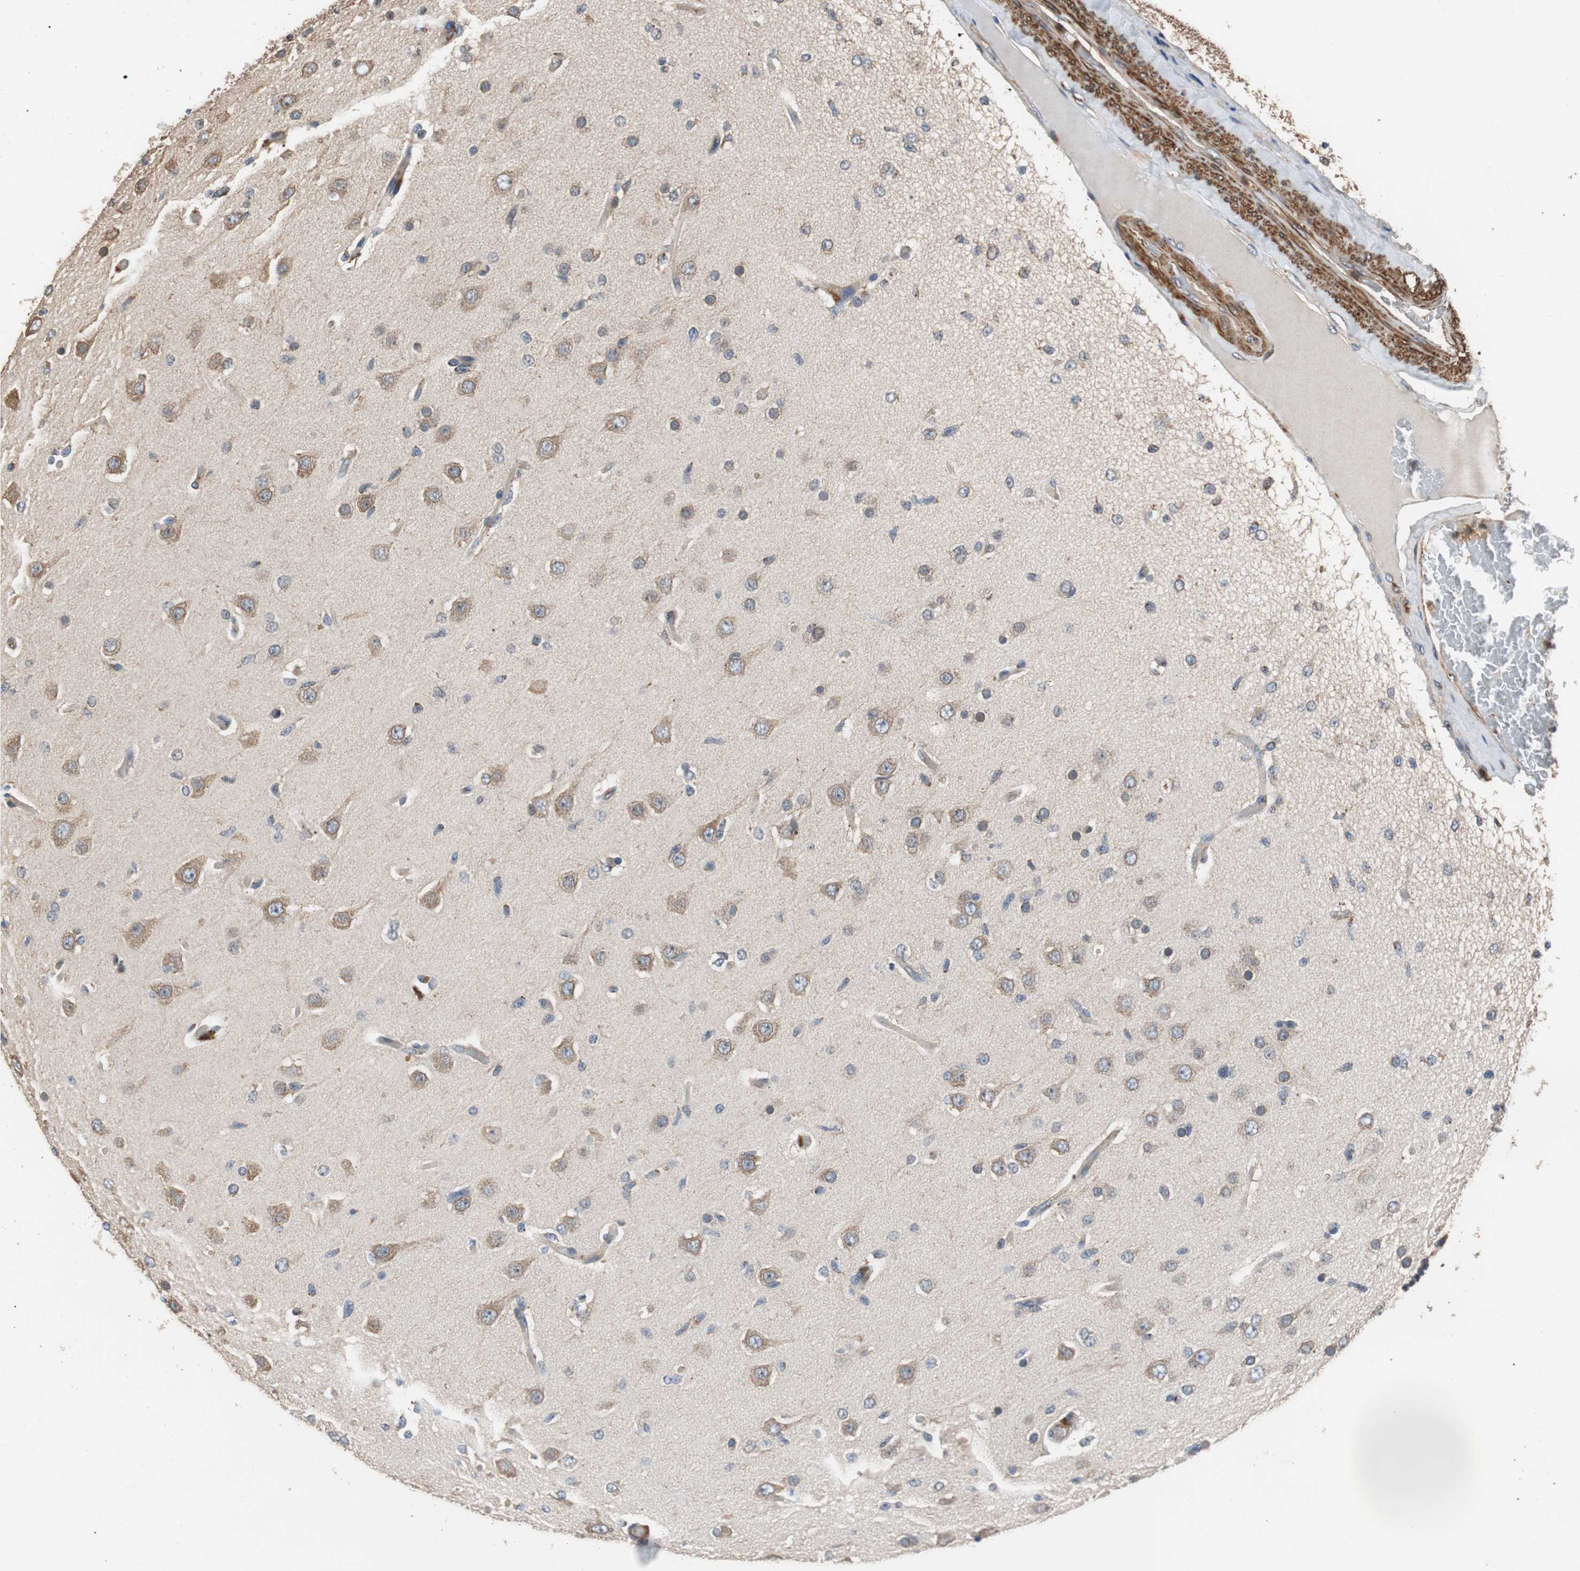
{"staining": {"intensity": "moderate", "quantity": "25%-75%", "location": "cytoplasmic/membranous"}, "tissue": "glioma", "cell_type": "Tumor cells", "image_type": "cancer", "snomed": [{"axis": "morphology", "description": "Glioma, malignant, High grade"}, {"axis": "topography", "description": "Brain"}], "caption": "Immunohistochemical staining of malignant glioma (high-grade) displays moderate cytoplasmic/membranous protein expression in about 25%-75% of tumor cells.", "gene": "PITRM1", "patient": {"sex": "male", "age": 33}}